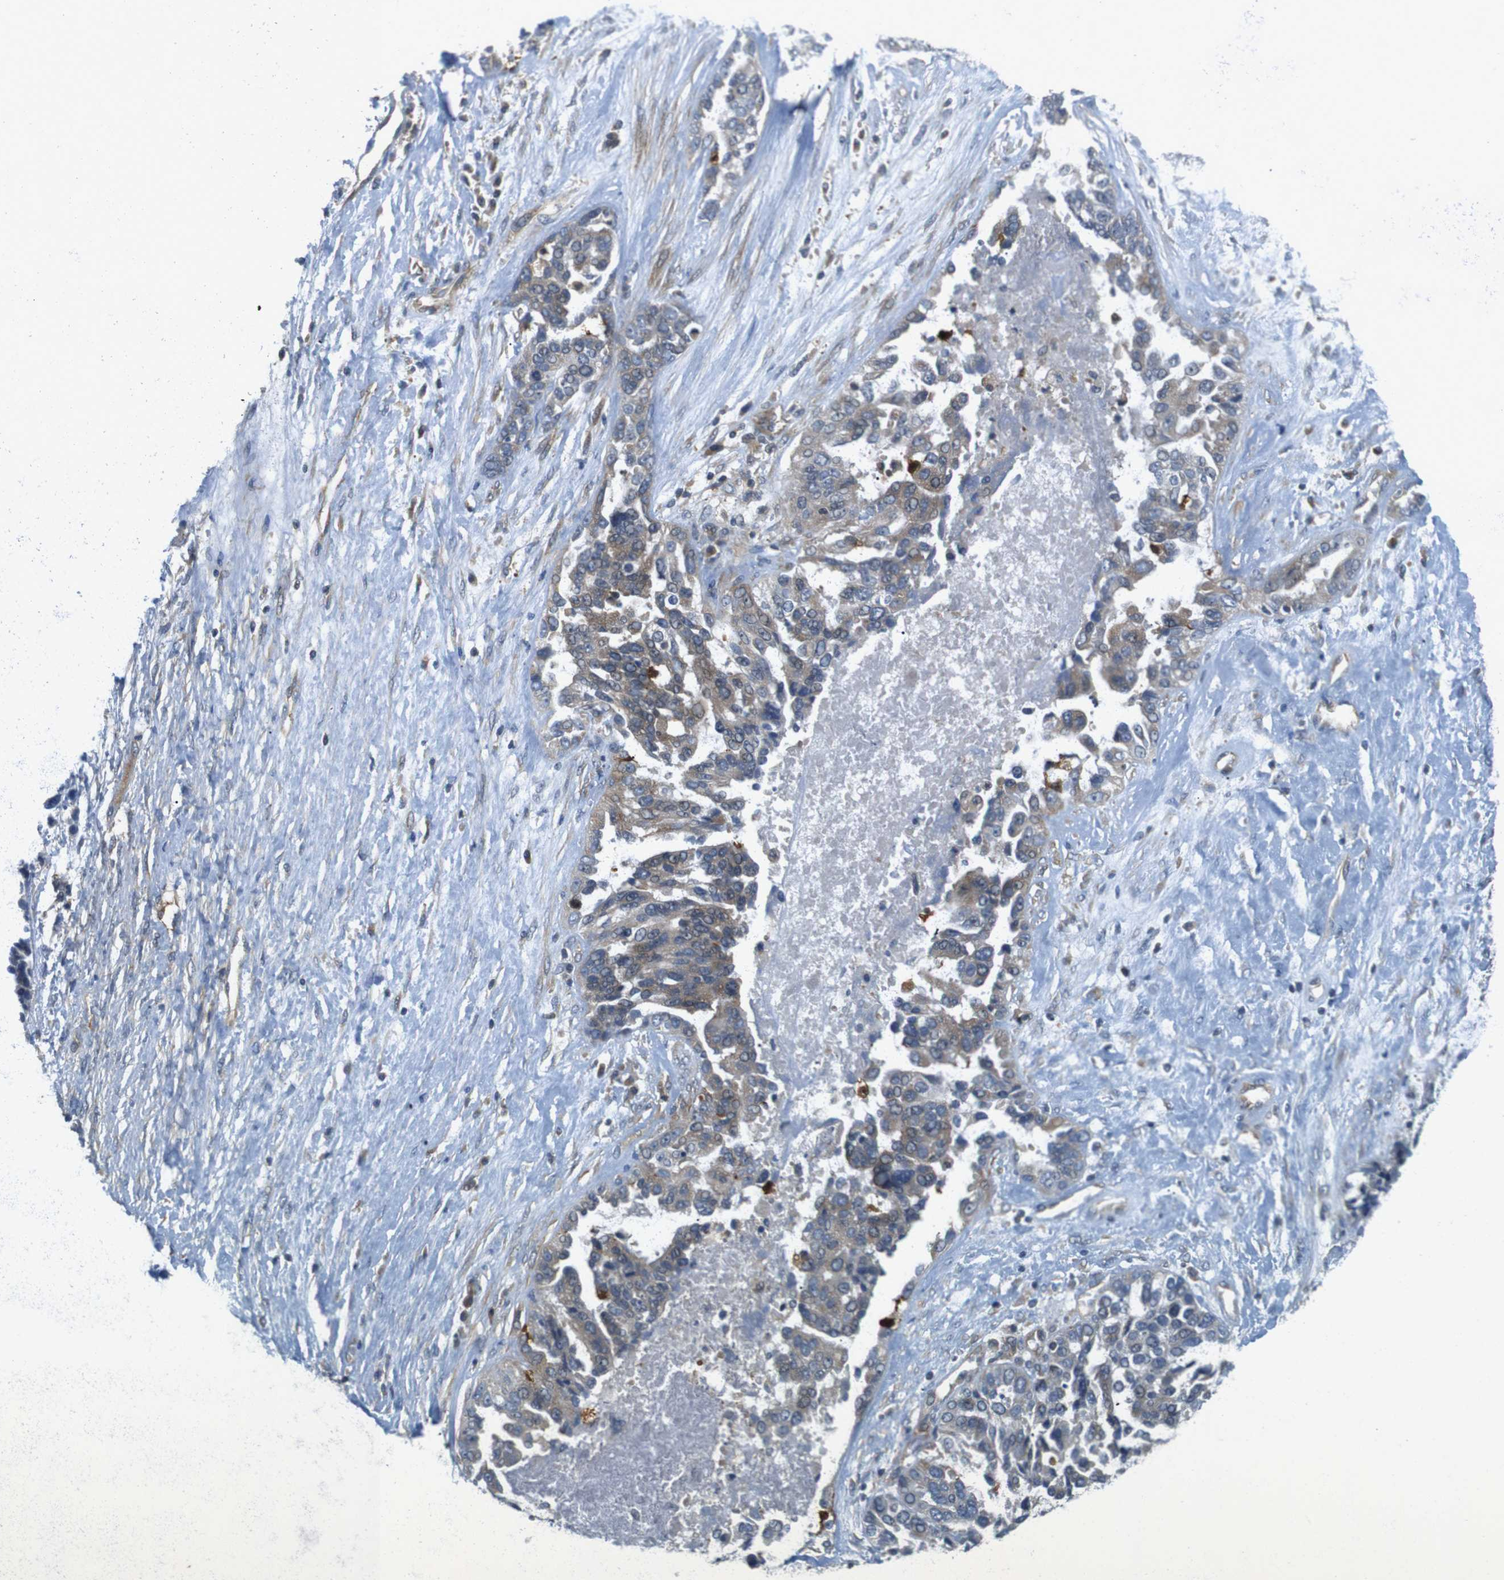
{"staining": {"intensity": "weak", "quantity": ">75%", "location": "cytoplasmic/membranous"}, "tissue": "ovarian cancer", "cell_type": "Tumor cells", "image_type": "cancer", "snomed": [{"axis": "morphology", "description": "Cystadenocarcinoma, serous, NOS"}, {"axis": "topography", "description": "Ovary"}], "caption": "DAB immunohistochemical staining of human ovarian serous cystadenocarcinoma reveals weak cytoplasmic/membranous protein expression in about >75% of tumor cells.", "gene": "TSC1", "patient": {"sex": "female", "age": 44}}